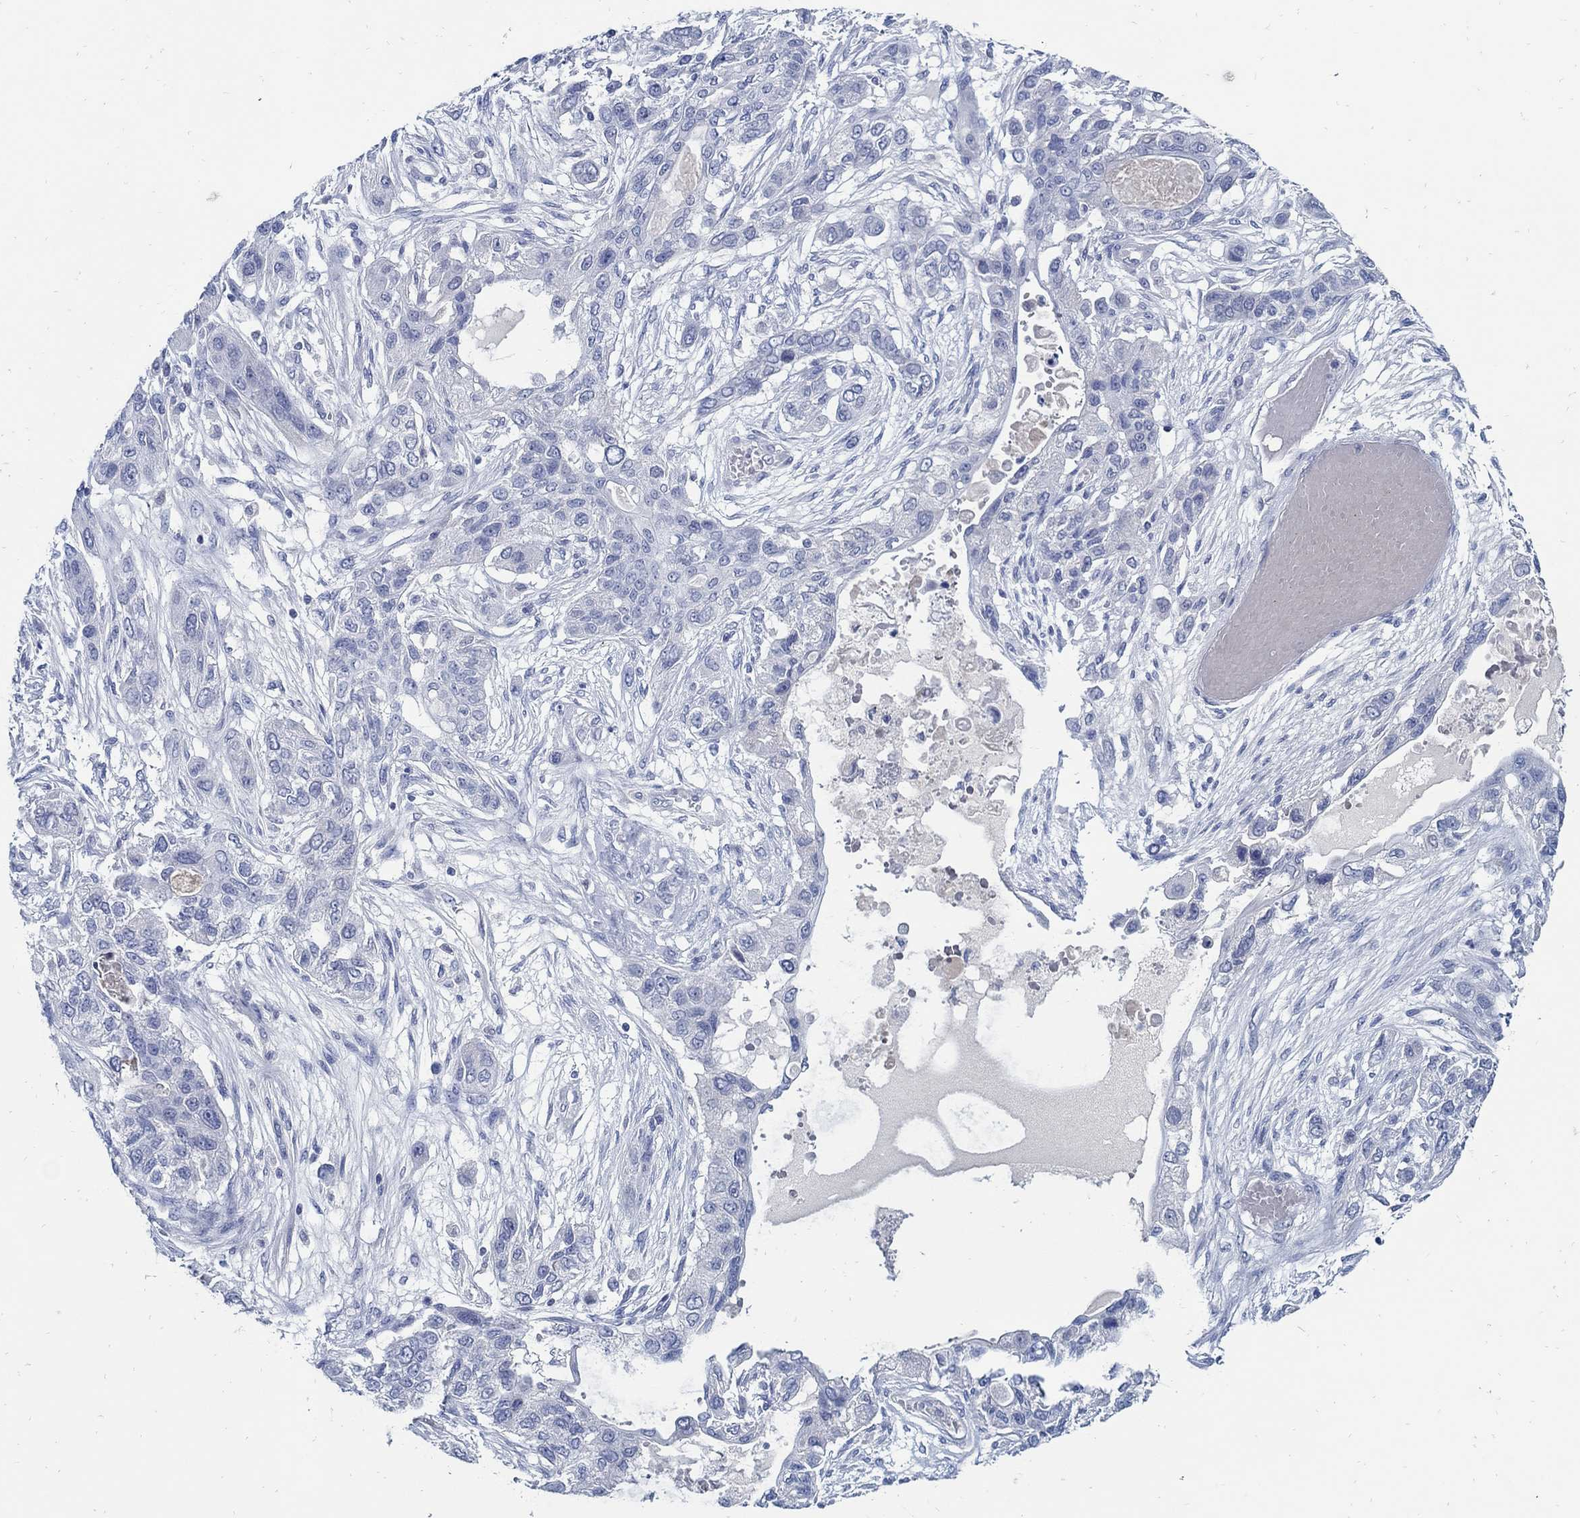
{"staining": {"intensity": "negative", "quantity": "none", "location": "none"}, "tissue": "lung cancer", "cell_type": "Tumor cells", "image_type": "cancer", "snomed": [{"axis": "morphology", "description": "Squamous cell carcinoma, NOS"}, {"axis": "topography", "description": "Lung"}], "caption": "A high-resolution image shows IHC staining of lung squamous cell carcinoma, which shows no significant positivity in tumor cells.", "gene": "PAX9", "patient": {"sex": "female", "age": 70}}